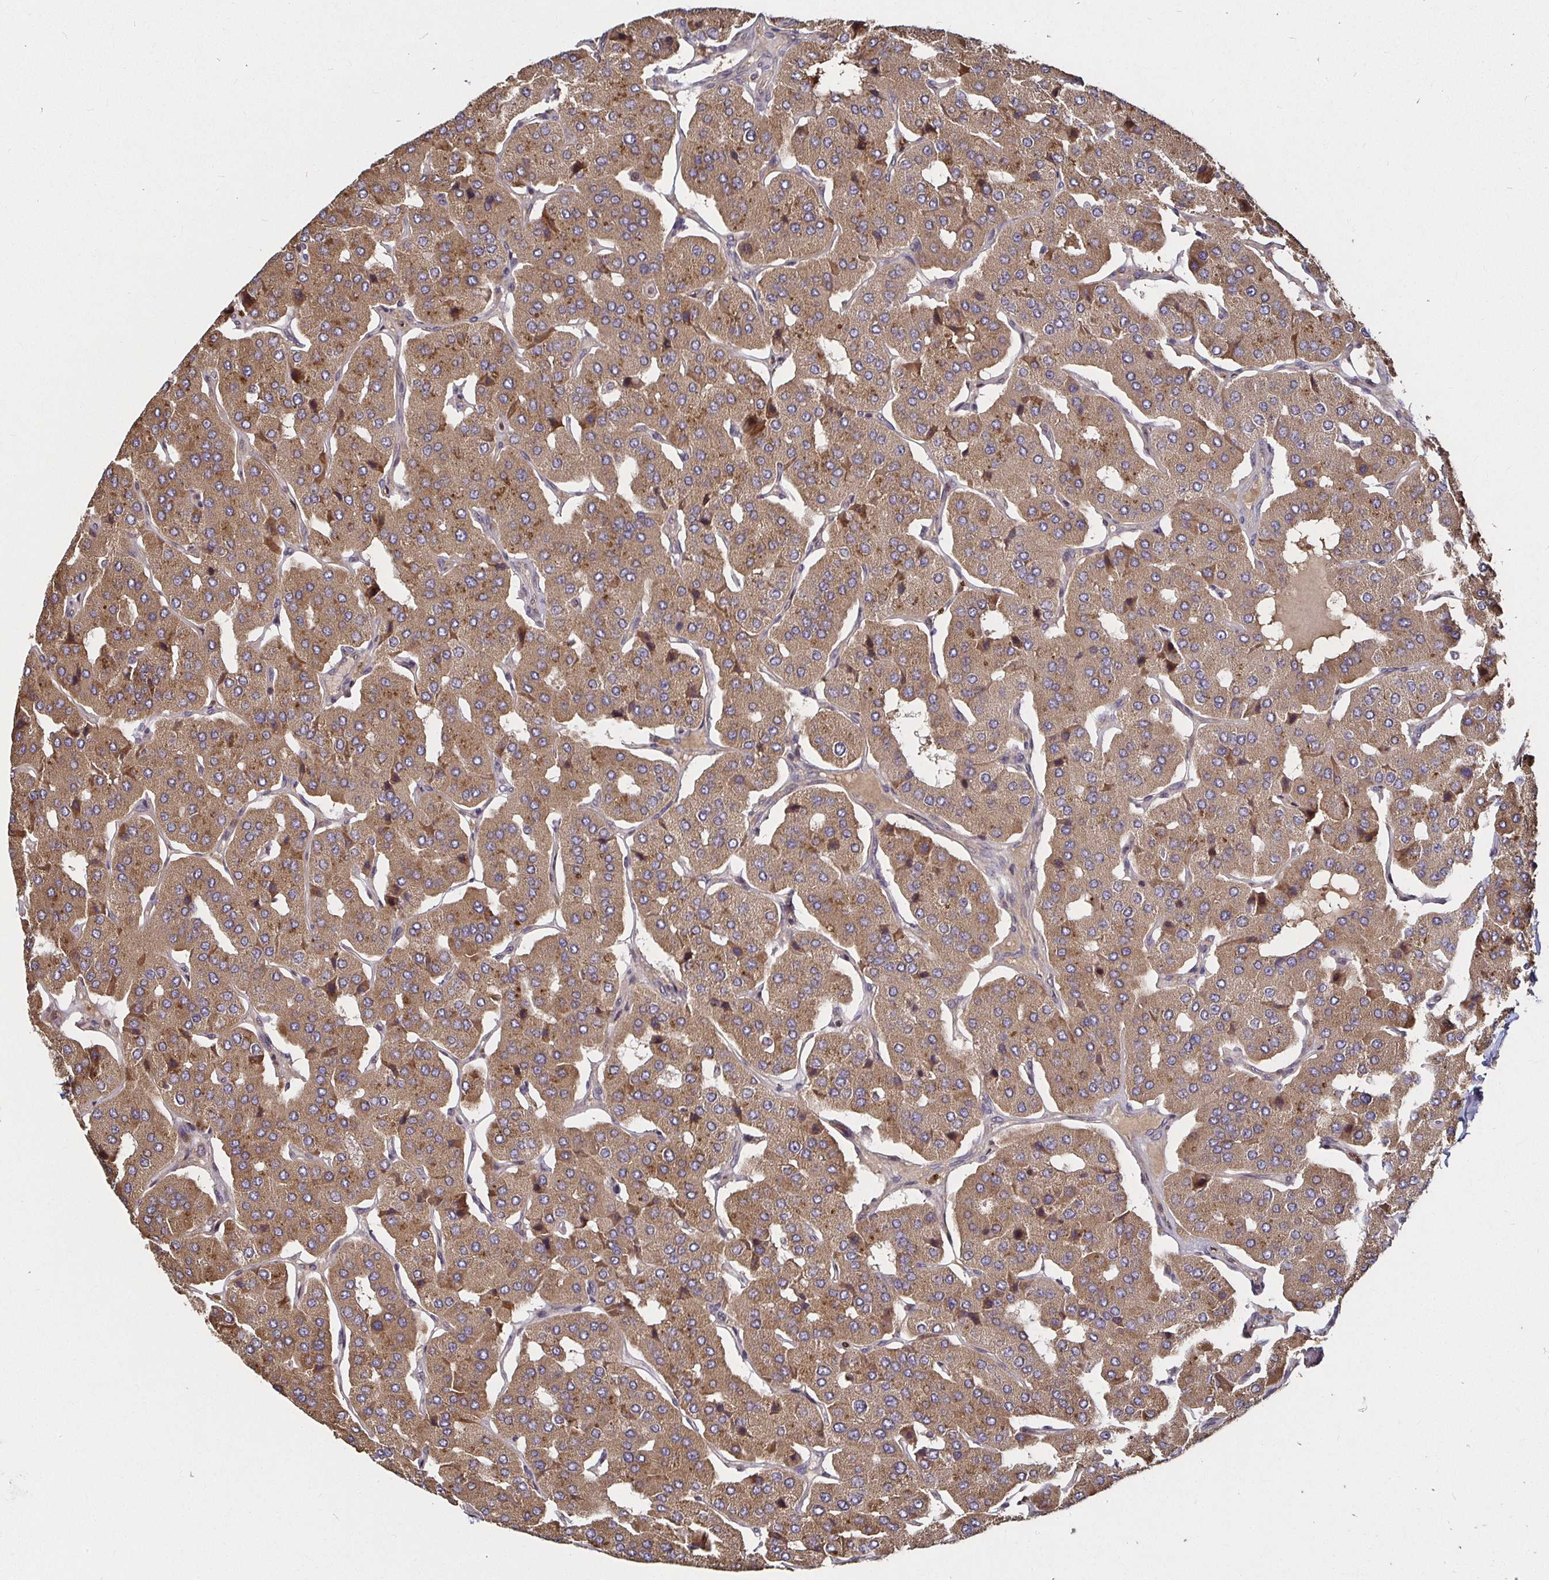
{"staining": {"intensity": "moderate", "quantity": ">75%", "location": "cytoplasmic/membranous"}, "tissue": "parathyroid gland", "cell_type": "Glandular cells", "image_type": "normal", "snomed": [{"axis": "morphology", "description": "Normal tissue, NOS"}, {"axis": "morphology", "description": "Adenoma, NOS"}, {"axis": "topography", "description": "Parathyroid gland"}], "caption": "Glandular cells display moderate cytoplasmic/membranous expression in approximately >75% of cells in benign parathyroid gland. (DAB = brown stain, brightfield microscopy at high magnification).", "gene": "SMYD3", "patient": {"sex": "female", "age": 86}}